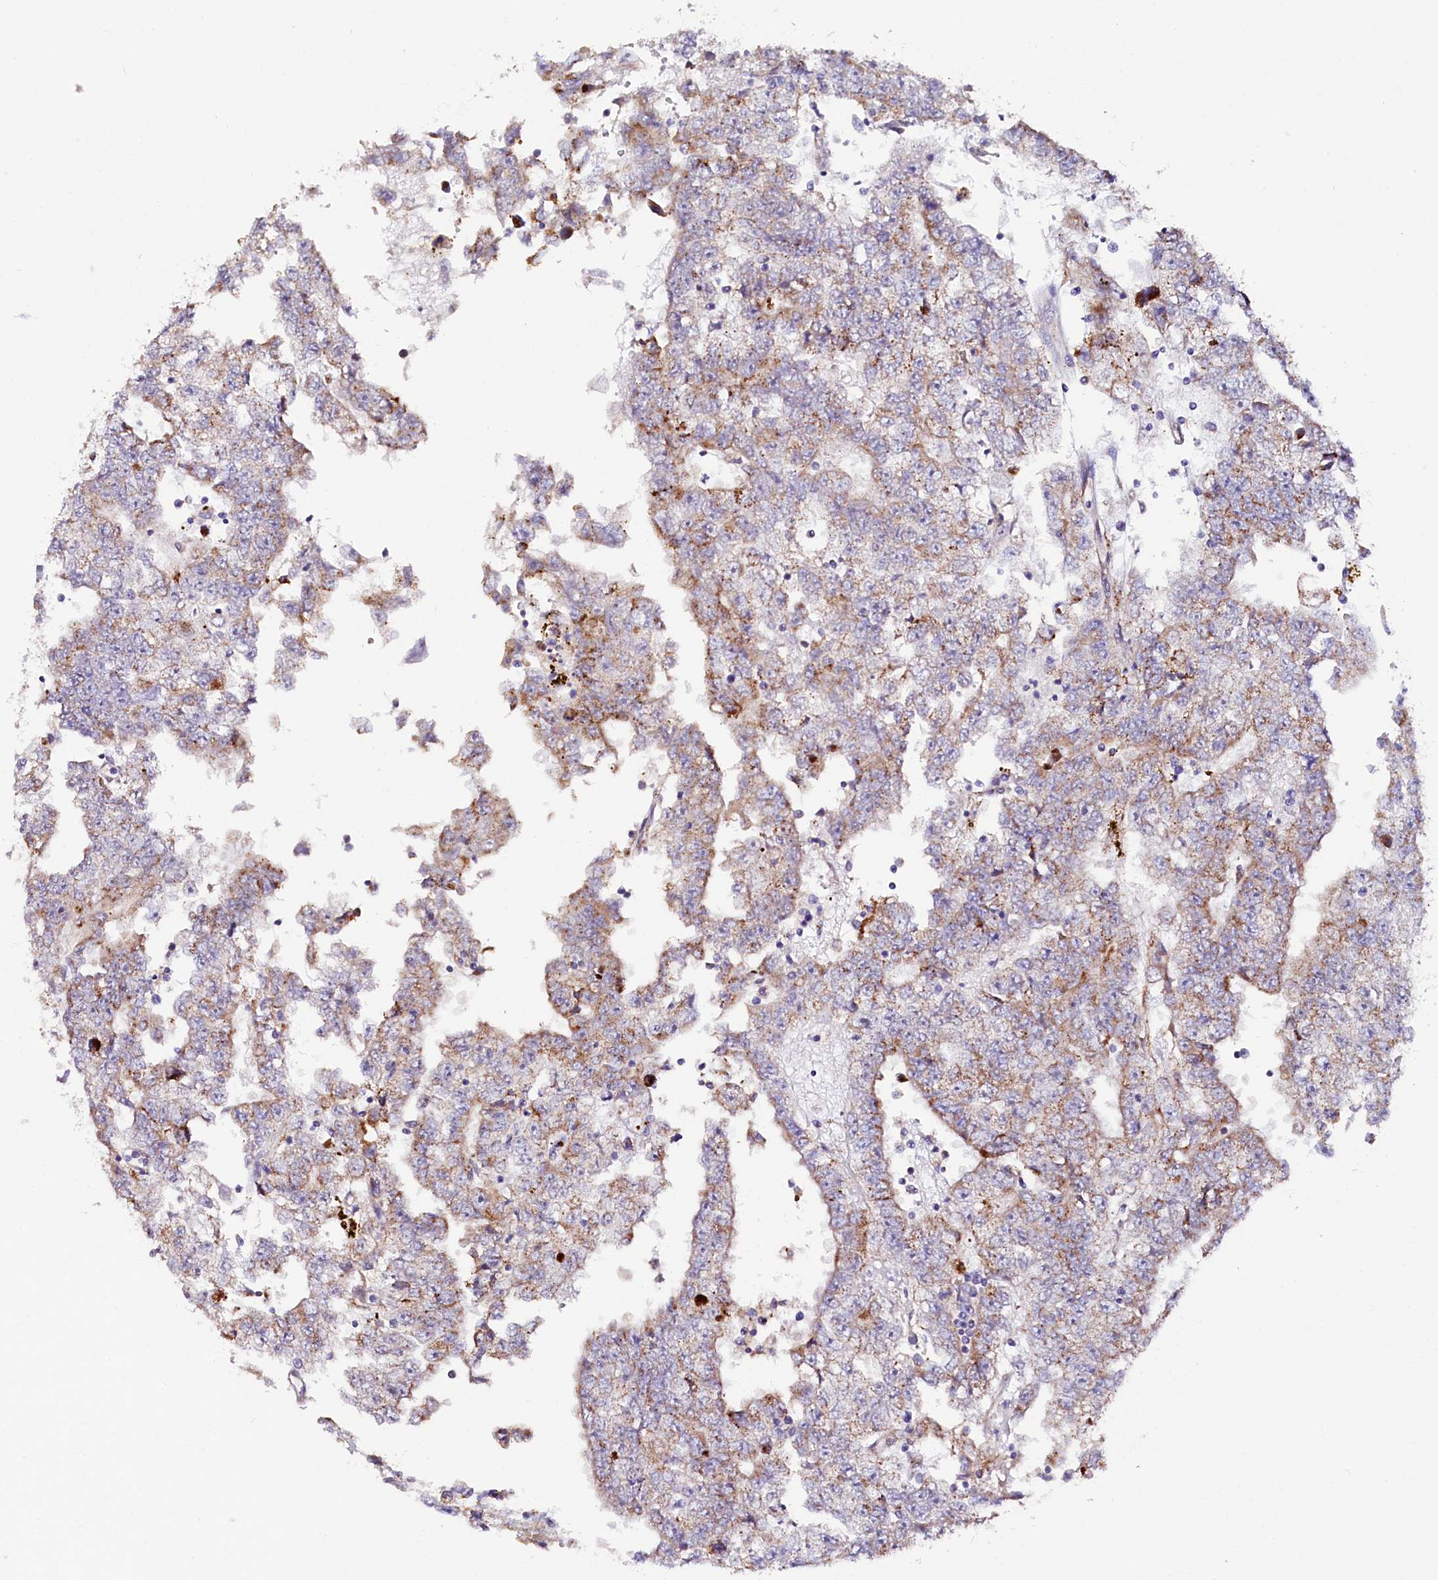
{"staining": {"intensity": "strong", "quantity": "<25%", "location": "cytoplasmic/membranous"}, "tissue": "testis cancer", "cell_type": "Tumor cells", "image_type": "cancer", "snomed": [{"axis": "morphology", "description": "Carcinoma, Embryonal, NOS"}, {"axis": "topography", "description": "Testis"}], "caption": "IHC staining of testis embryonal carcinoma, which reveals medium levels of strong cytoplasmic/membranous staining in approximately <25% of tumor cells indicating strong cytoplasmic/membranous protein staining. The staining was performed using DAB (3,3'-diaminobenzidine) (brown) for protein detection and nuclei were counterstained in hematoxylin (blue).", "gene": "APLP2", "patient": {"sex": "male", "age": 25}}